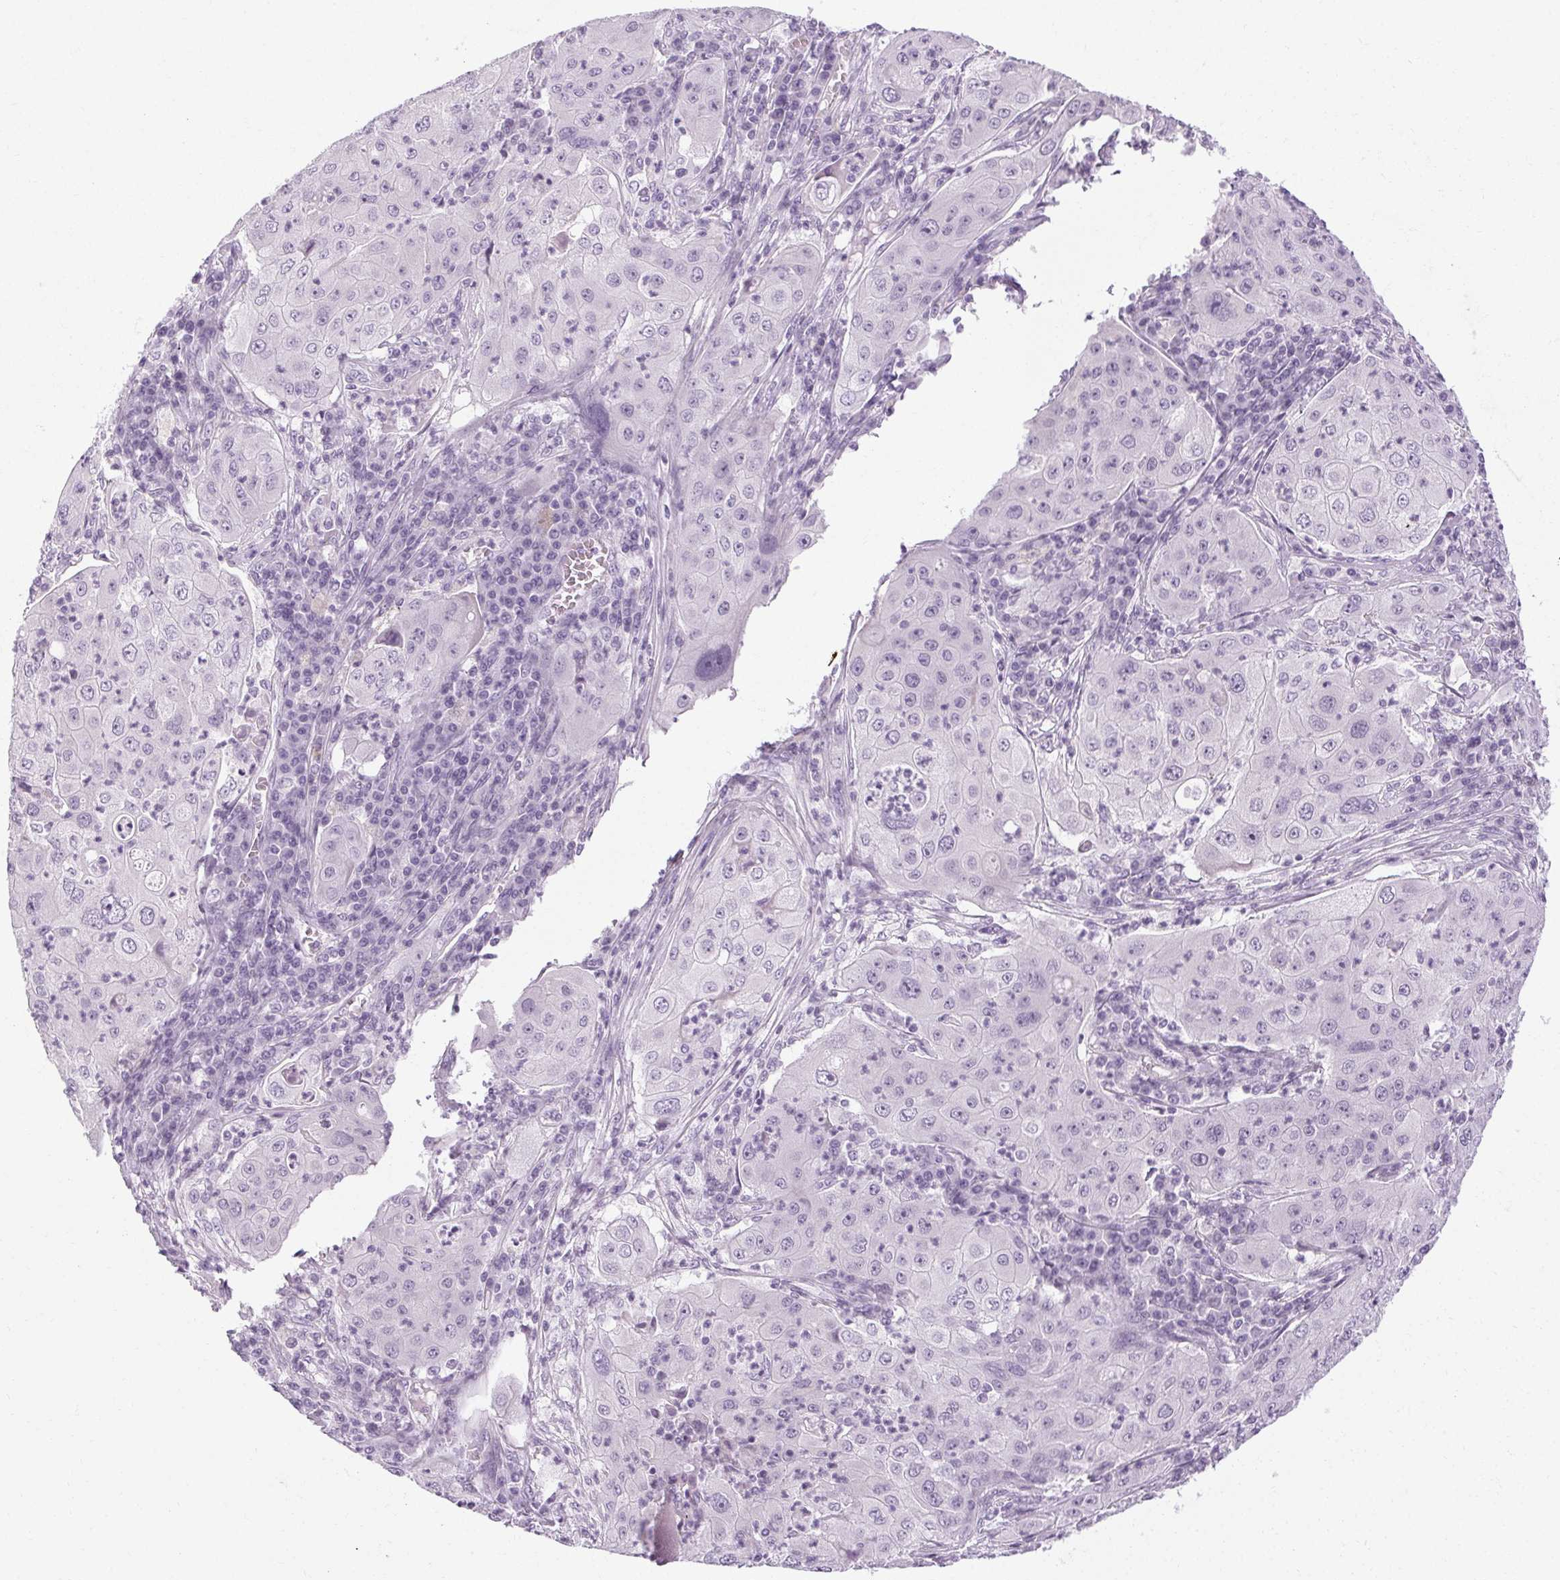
{"staining": {"intensity": "negative", "quantity": "none", "location": "none"}, "tissue": "lung cancer", "cell_type": "Tumor cells", "image_type": "cancer", "snomed": [{"axis": "morphology", "description": "Squamous cell carcinoma, NOS"}, {"axis": "topography", "description": "Lung"}], "caption": "Immunohistochemistry of human lung squamous cell carcinoma shows no staining in tumor cells.", "gene": "POMC", "patient": {"sex": "female", "age": 59}}